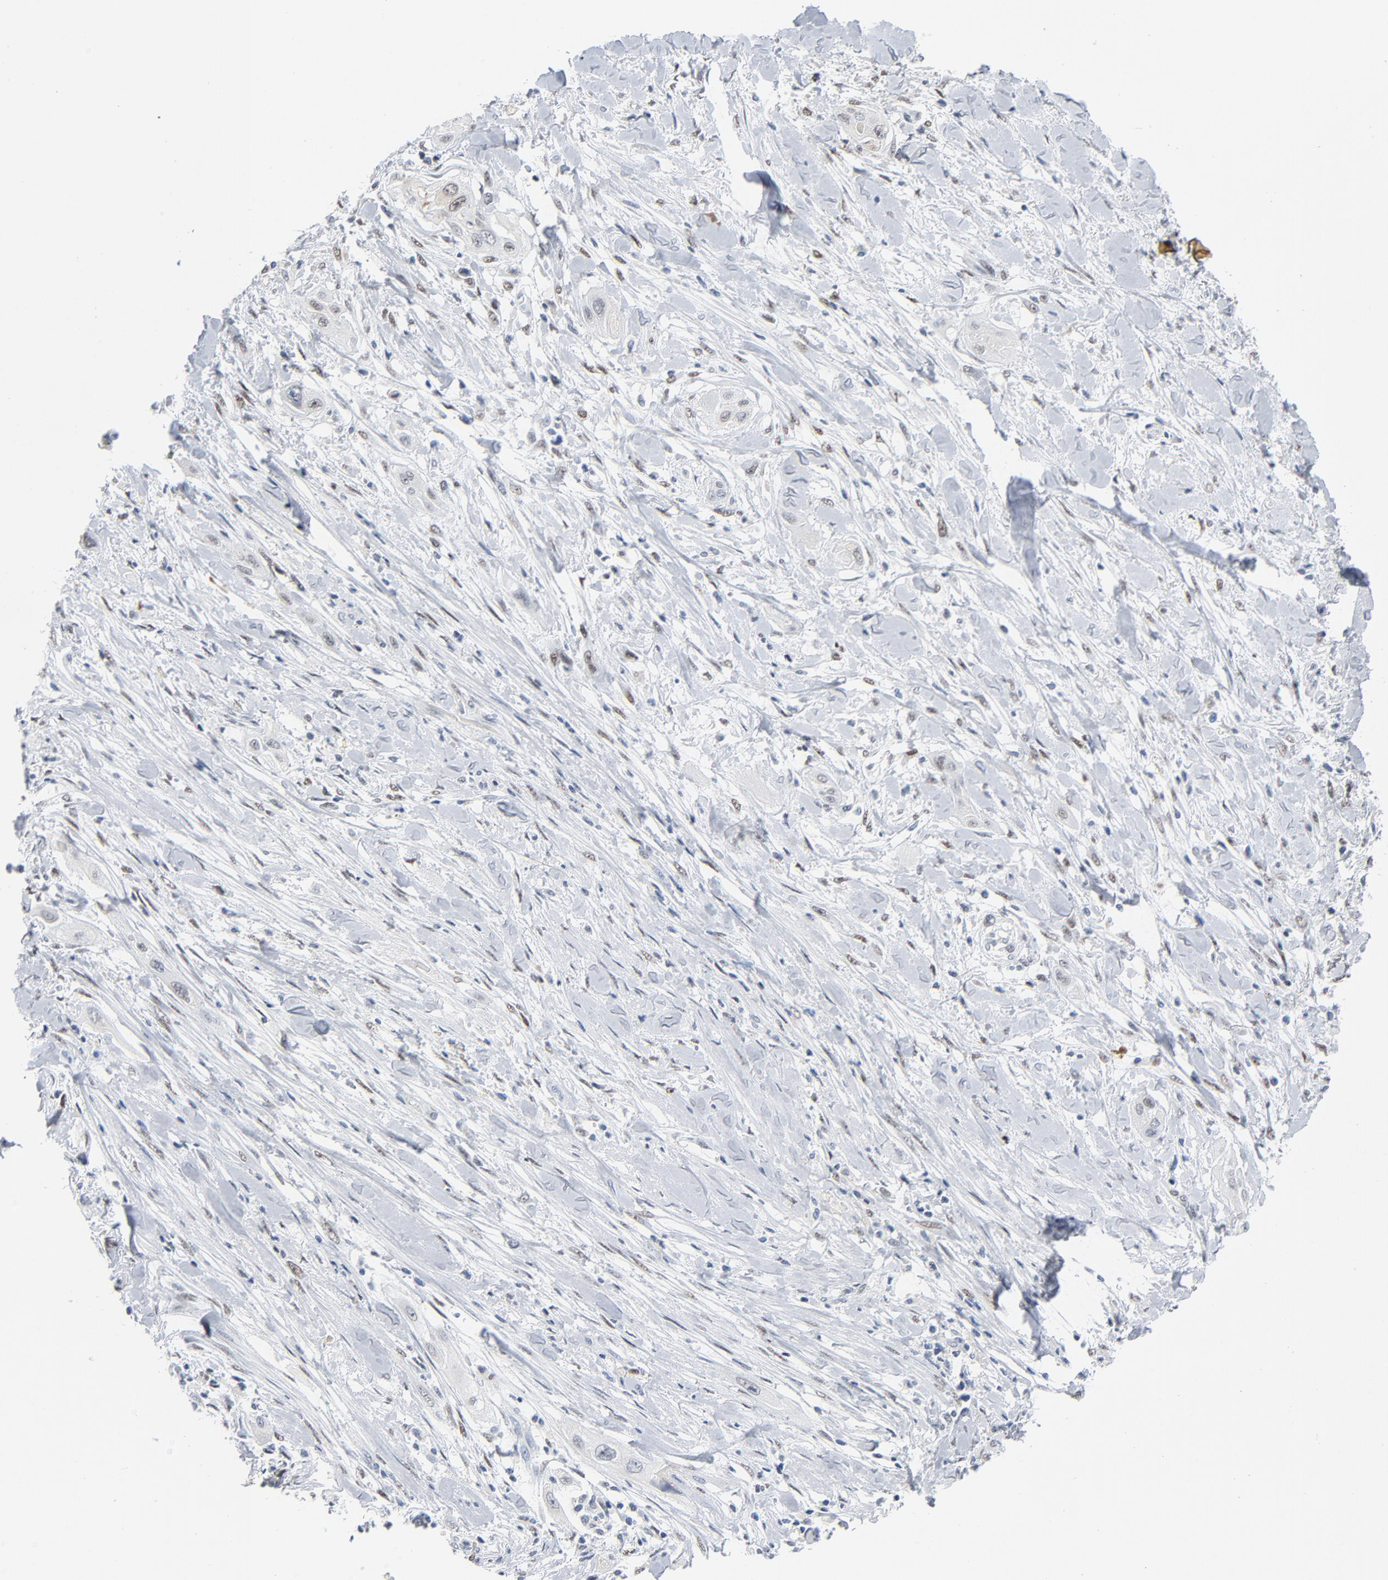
{"staining": {"intensity": "negative", "quantity": "none", "location": "none"}, "tissue": "lung cancer", "cell_type": "Tumor cells", "image_type": "cancer", "snomed": [{"axis": "morphology", "description": "Squamous cell carcinoma, NOS"}, {"axis": "topography", "description": "Lung"}], "caption": "Immunohistochemistry (IHC) photomicrograph of human squamous cell carcinoma (lung) stained for a protein (brown), which exhibits no positivity in tumor cells.", "gene": "FOXP1", "patient": {"sex": "female", "age": 47}}